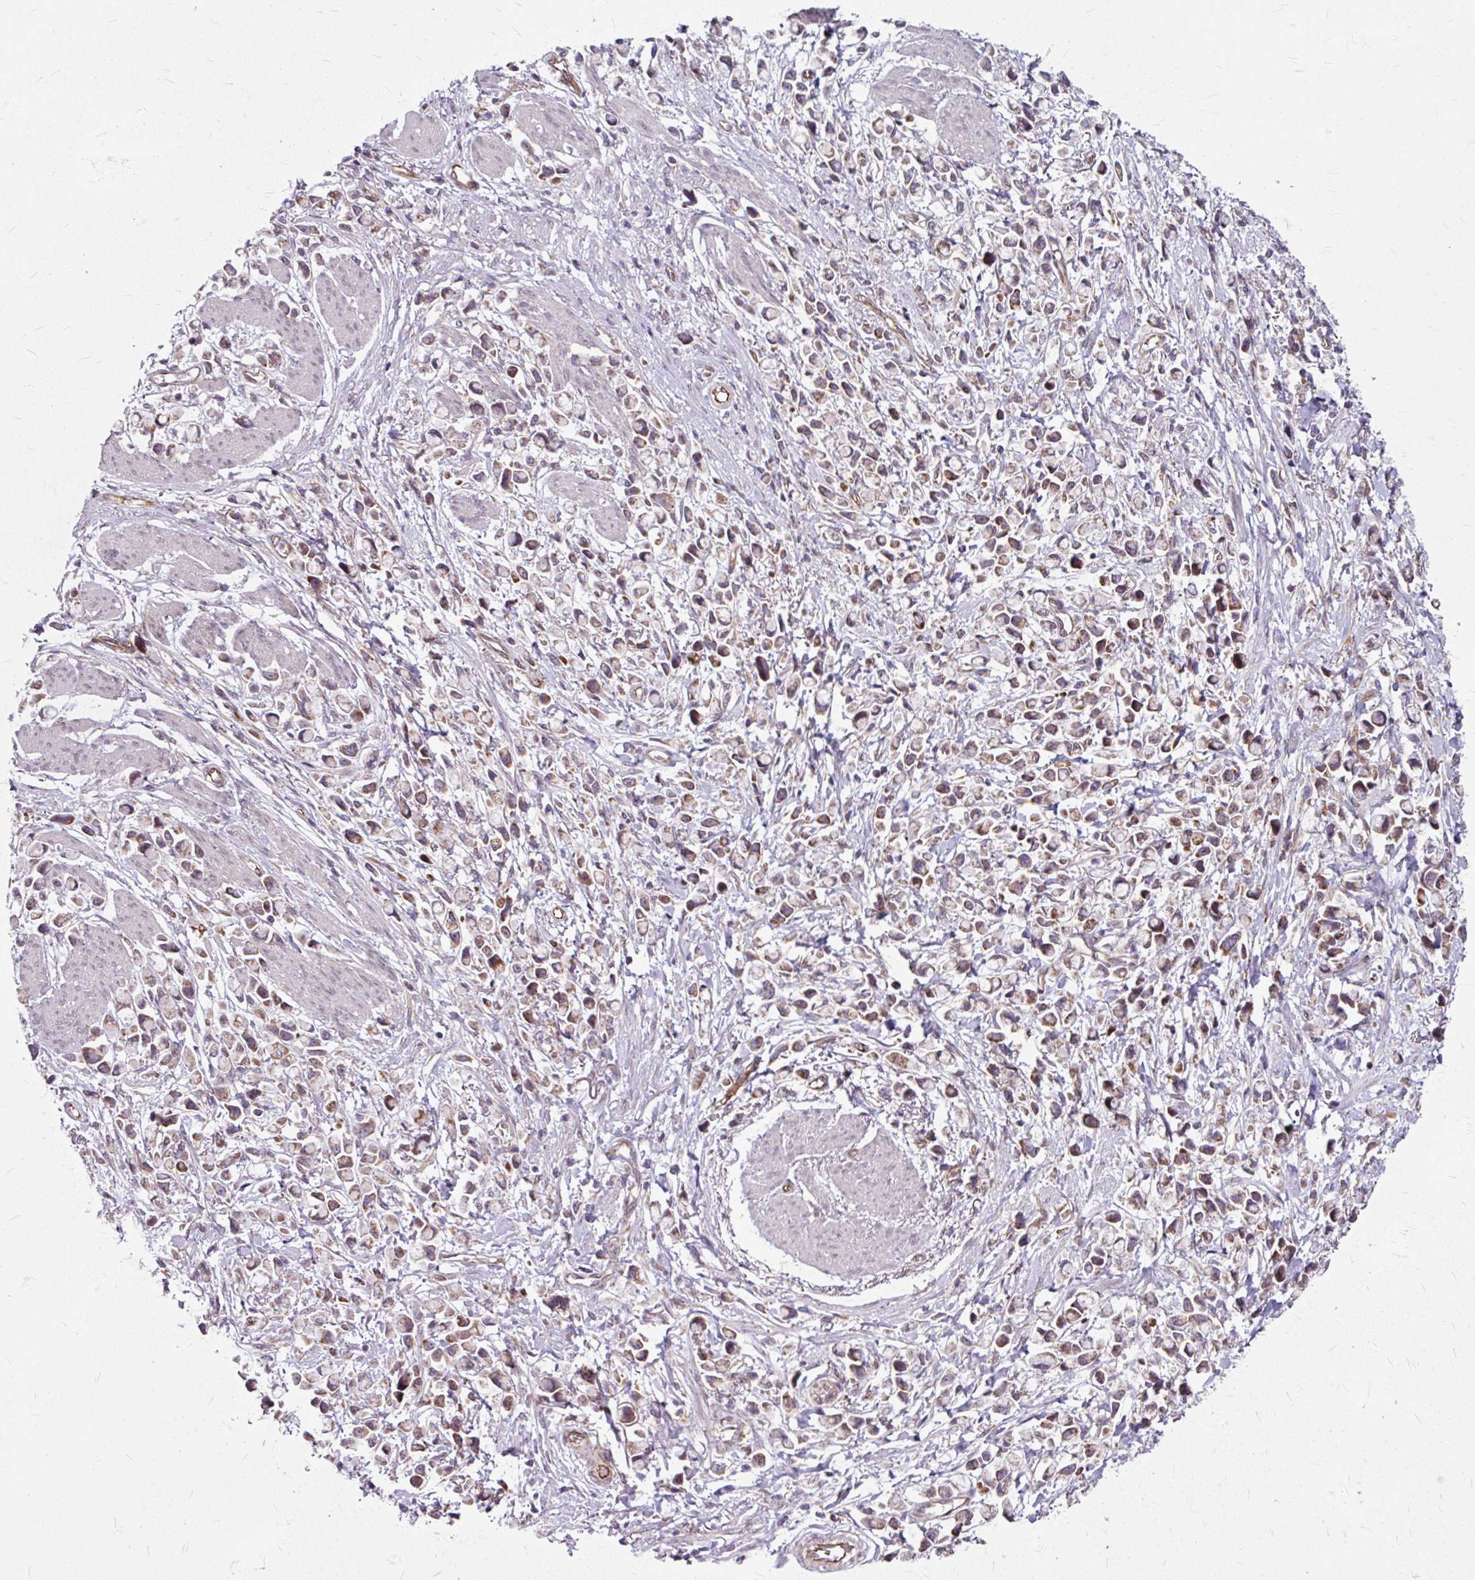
{"staining": {"intensity": "moderate", "quantity": "25%-75%", "location": "cytoplasmic/membranous"}, "tissue": "stomach cancer", "cell_type": "Tumor cells", "image_type": "cancer", "snomed": [{"axis": "morphology", "description": "Adenocarcinoma, NOS"}, {"axis": "topography", "description": "Stomach"}], "caption": "A photomicrograph of stomach cancer stained for a protein exhibits moderate cytoplasmic/membranous brown staining in tumor cells.", "gene": "DAAM2", "patient": {"sex": "female", "age": 81}}